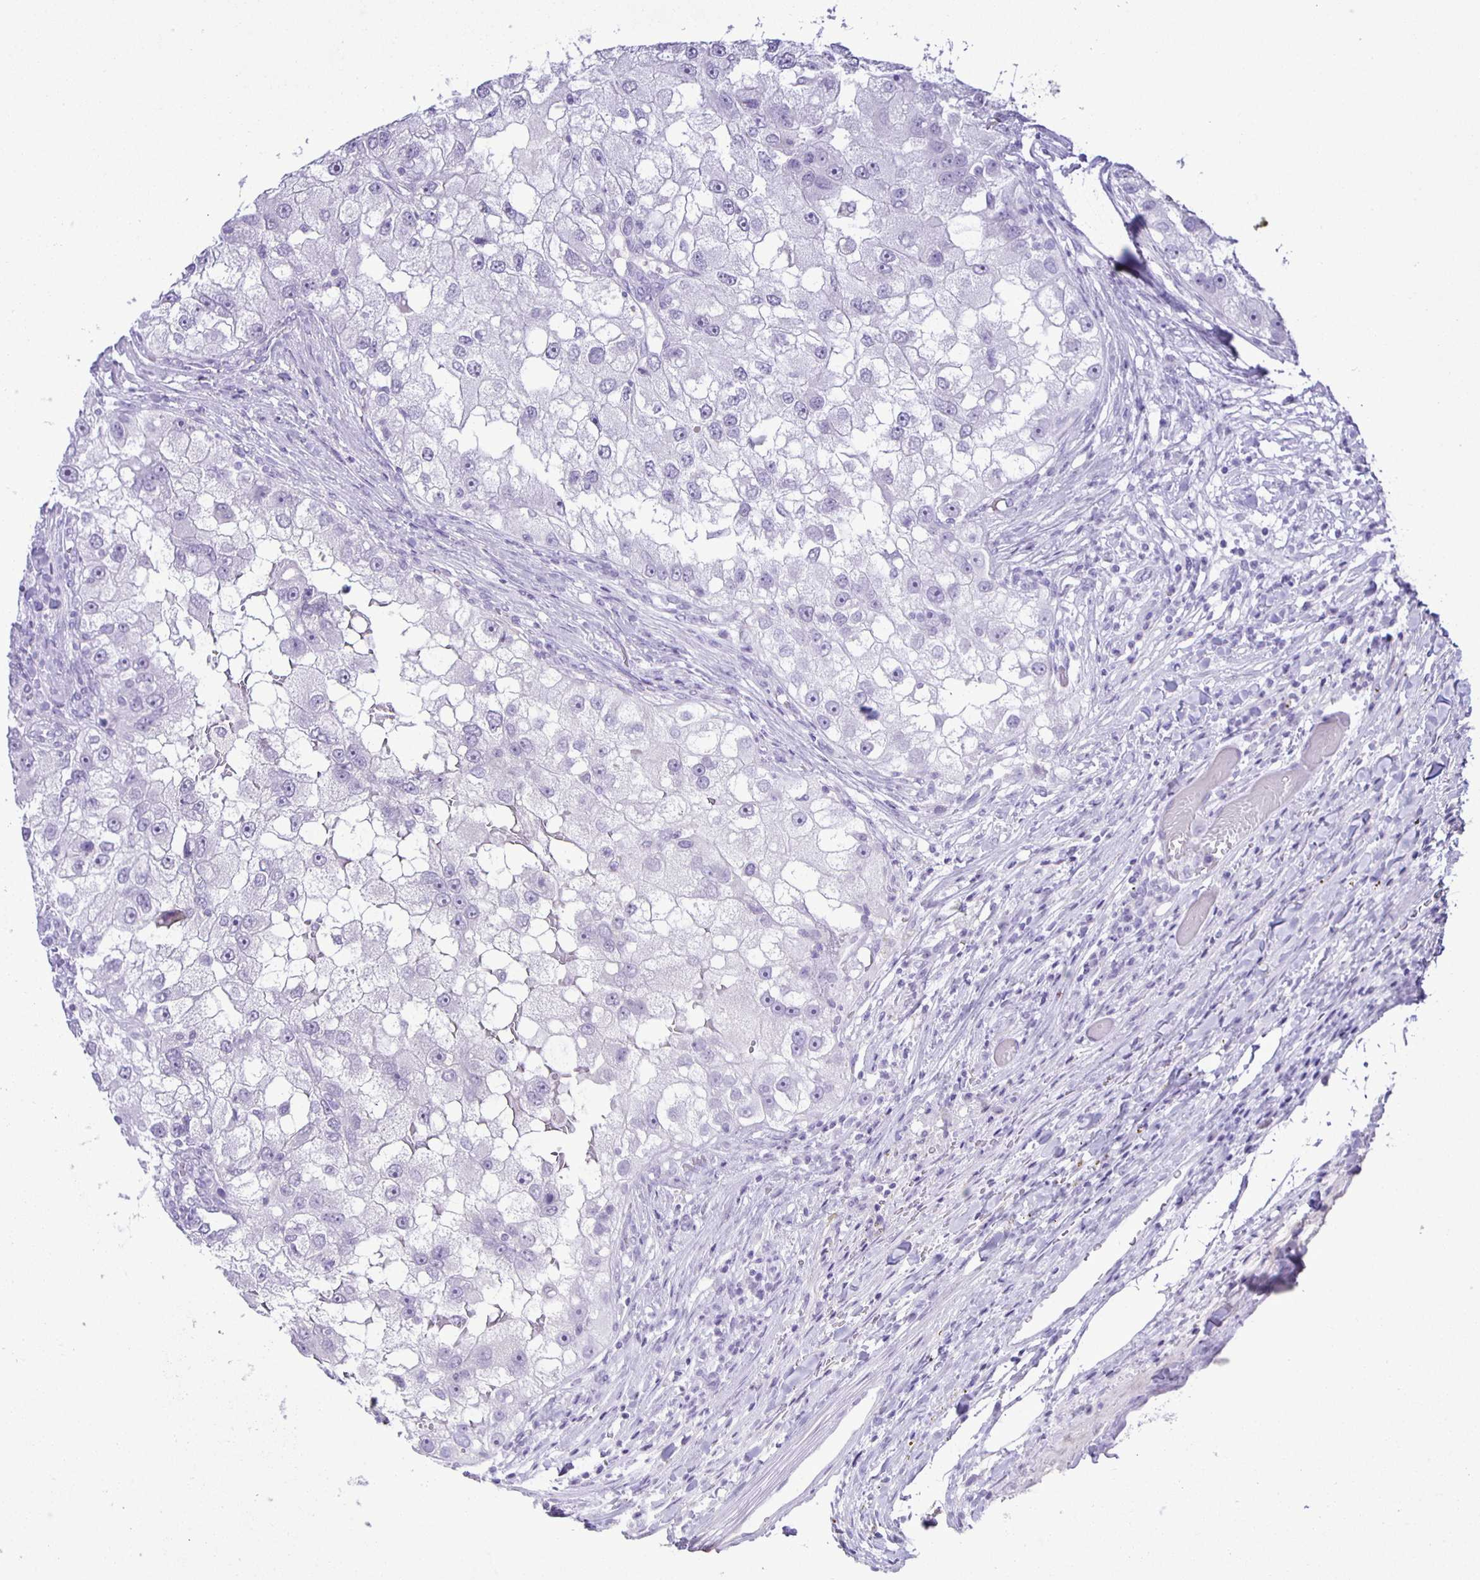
{"staining": {"intensity": "negative", "quantity": "none", "location": "none"}, "tissue": "renal cancer", "cell_type": "Tumor cells", "image_type": "cancer", "snomed": [{"axis": "morphology", "description": "Adenocarcinoma, NOS"}, {"axis": "topography", "description": "Kidney"}], "caption": "This histopathology image is of renal cancer (adenocarcinoma) stained with IHC to label a protein in brown with the nuclei are counter-stained blue. There is no positivity in tumor cells.", "gene": "EZHIP", "patient": {"sex": "male", "age": 63}}